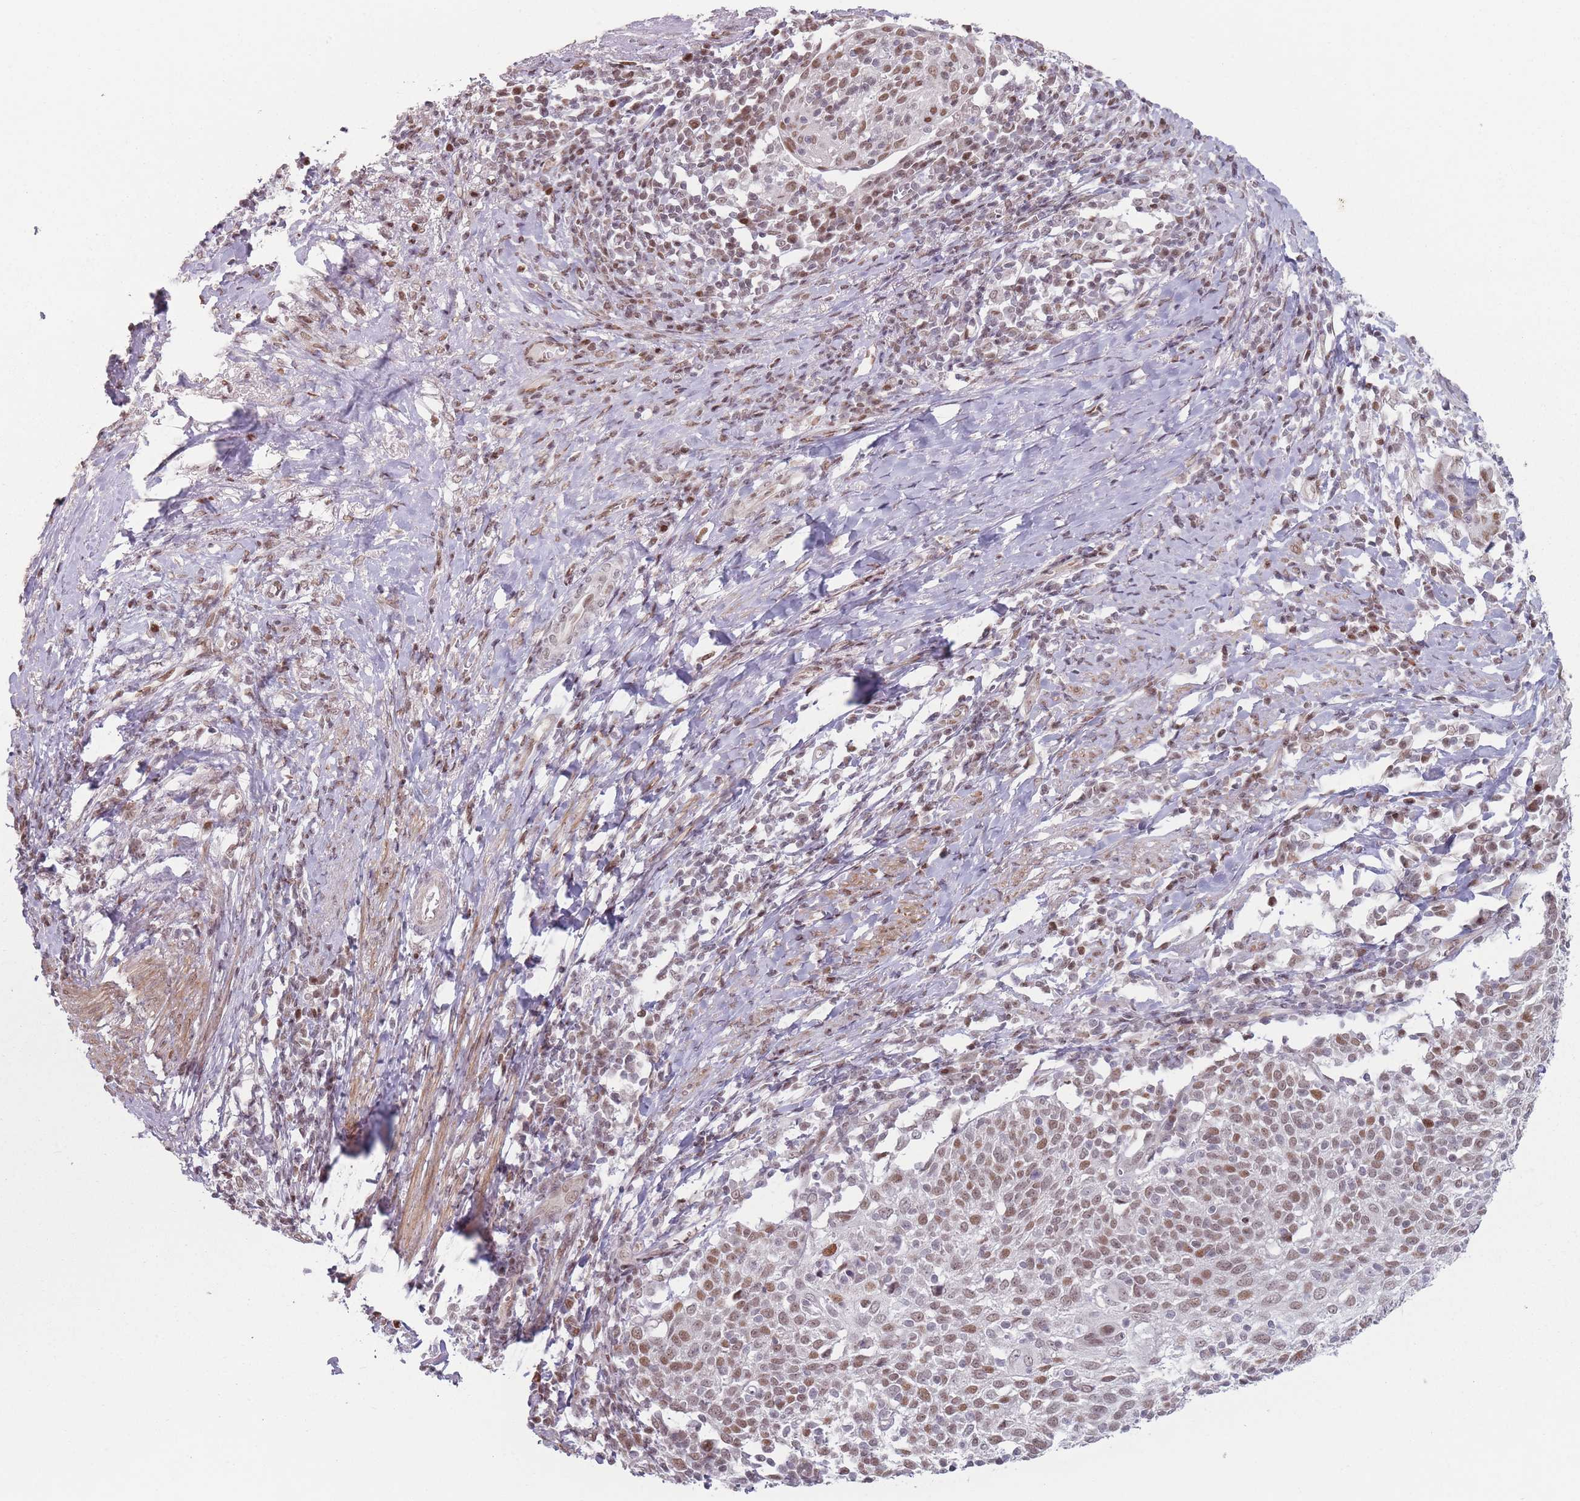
{"staining": {"intensity": "moderate", "quantity": ">75%", "location": "nuclear"}, "tissue": "cervical cancer", "cell_type": "Tumor cells", "image_type": "cancer", "snomed": [{"axis": "morphology", "description": "Squamous cell carcinoma, NOS"}, {"axis": "topography", "description": "Cervix"}], "caption": "Immunohistochemical staining of human squamous cell carcinoma (cervical) reveals medium levels of moderate nuclear protein expression in about >75% of tumor cells.", "gene": "SH3BGRL2", "patient": {"sex": "female", "age": 52}}